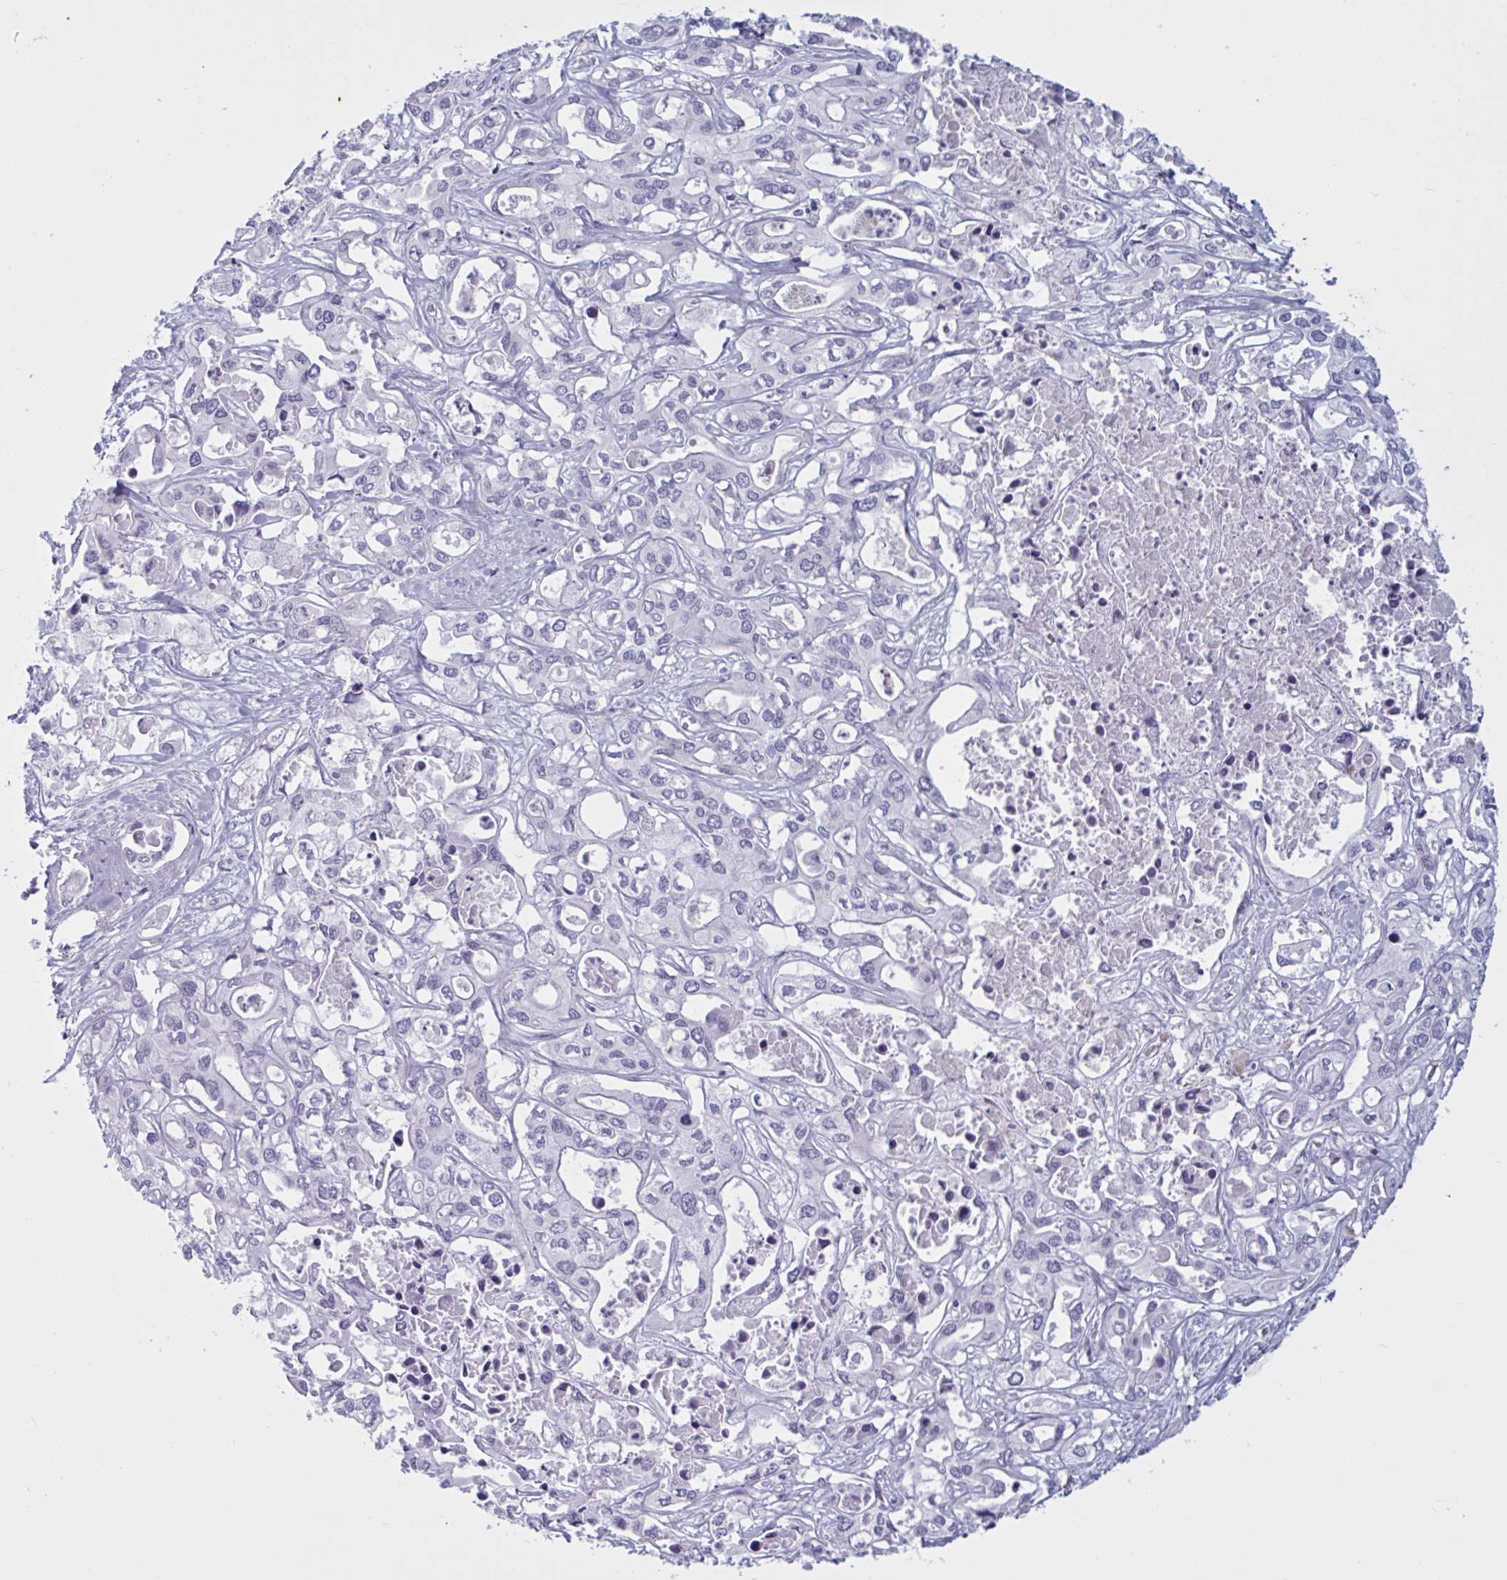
{"staining": {"intensity": "negative", "quantity": "none", "location": "none"}, "tissue": "liver cancer", "cell_type": "Tumor cells", "image_type": "cancer", "snomed": [{"axis": "morphology", "description": "Cholangiocarcinoma"}, {"axis": "topography", "description": "Liver"}], "caption": "The immunohistochemistry (IHC) micrograph has no significant staining in tumor cells of cholangiocarcinoma (liver) tissue.", "gene": "OR1L3", "patient": {"sex": "female", "age": 64}}